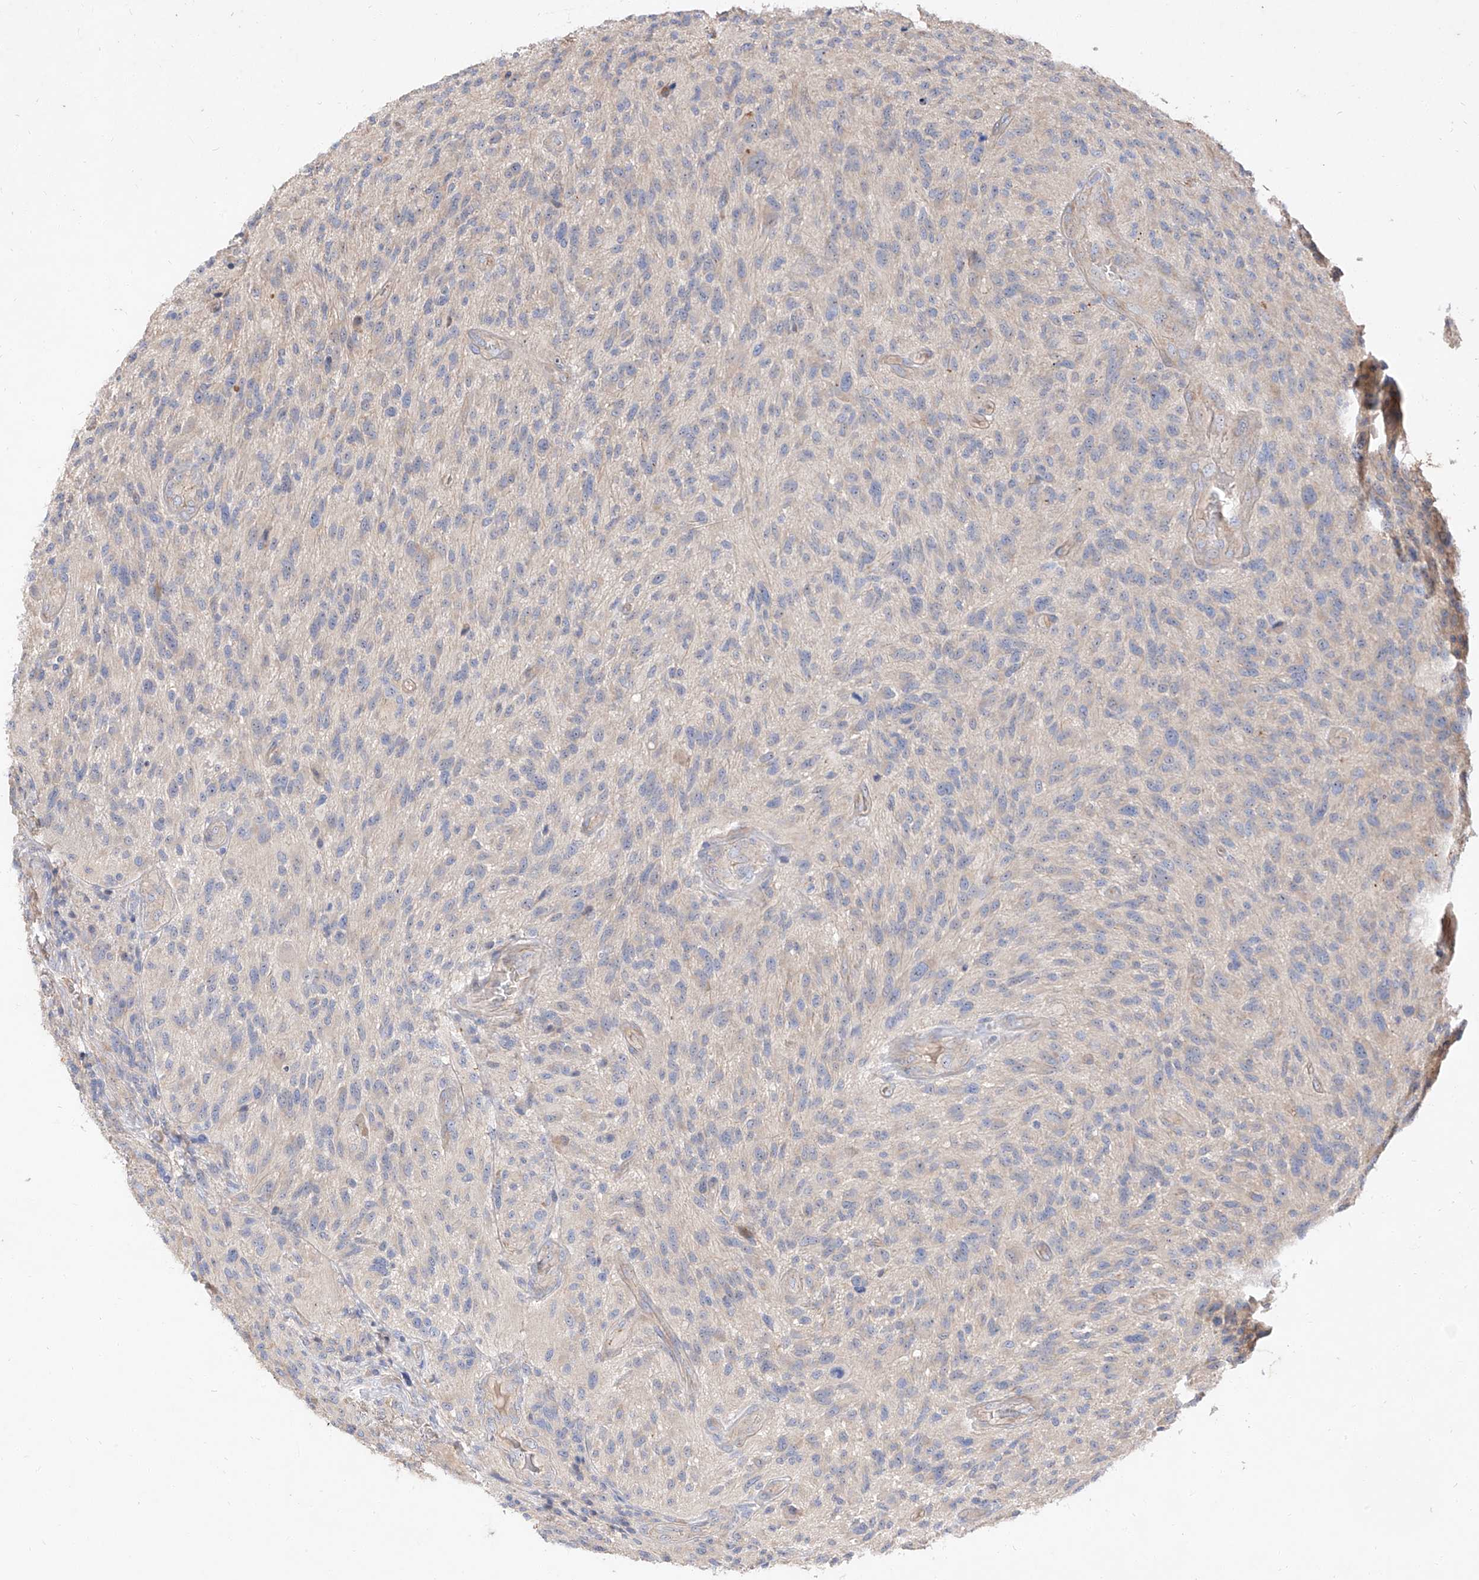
{"staining": {"intensity": "negative", "quantity": "none", "location": "none"}, "tissue": "glioma", "cell_type": "Tumor cells", "image_type": "cancer", "snomed": [{"axis": "morphology", "description": "Glioma, malignant, High grade"}, {"axis": "topography", "description": "Brain"}], "caption": "Human high-grade glioma (malignant) stained for a protein using immunohistochemistry exhibits no expression in tumor cells.", "gene": "DIRAS3", "patient": {"sex": "male", "age": 47}}